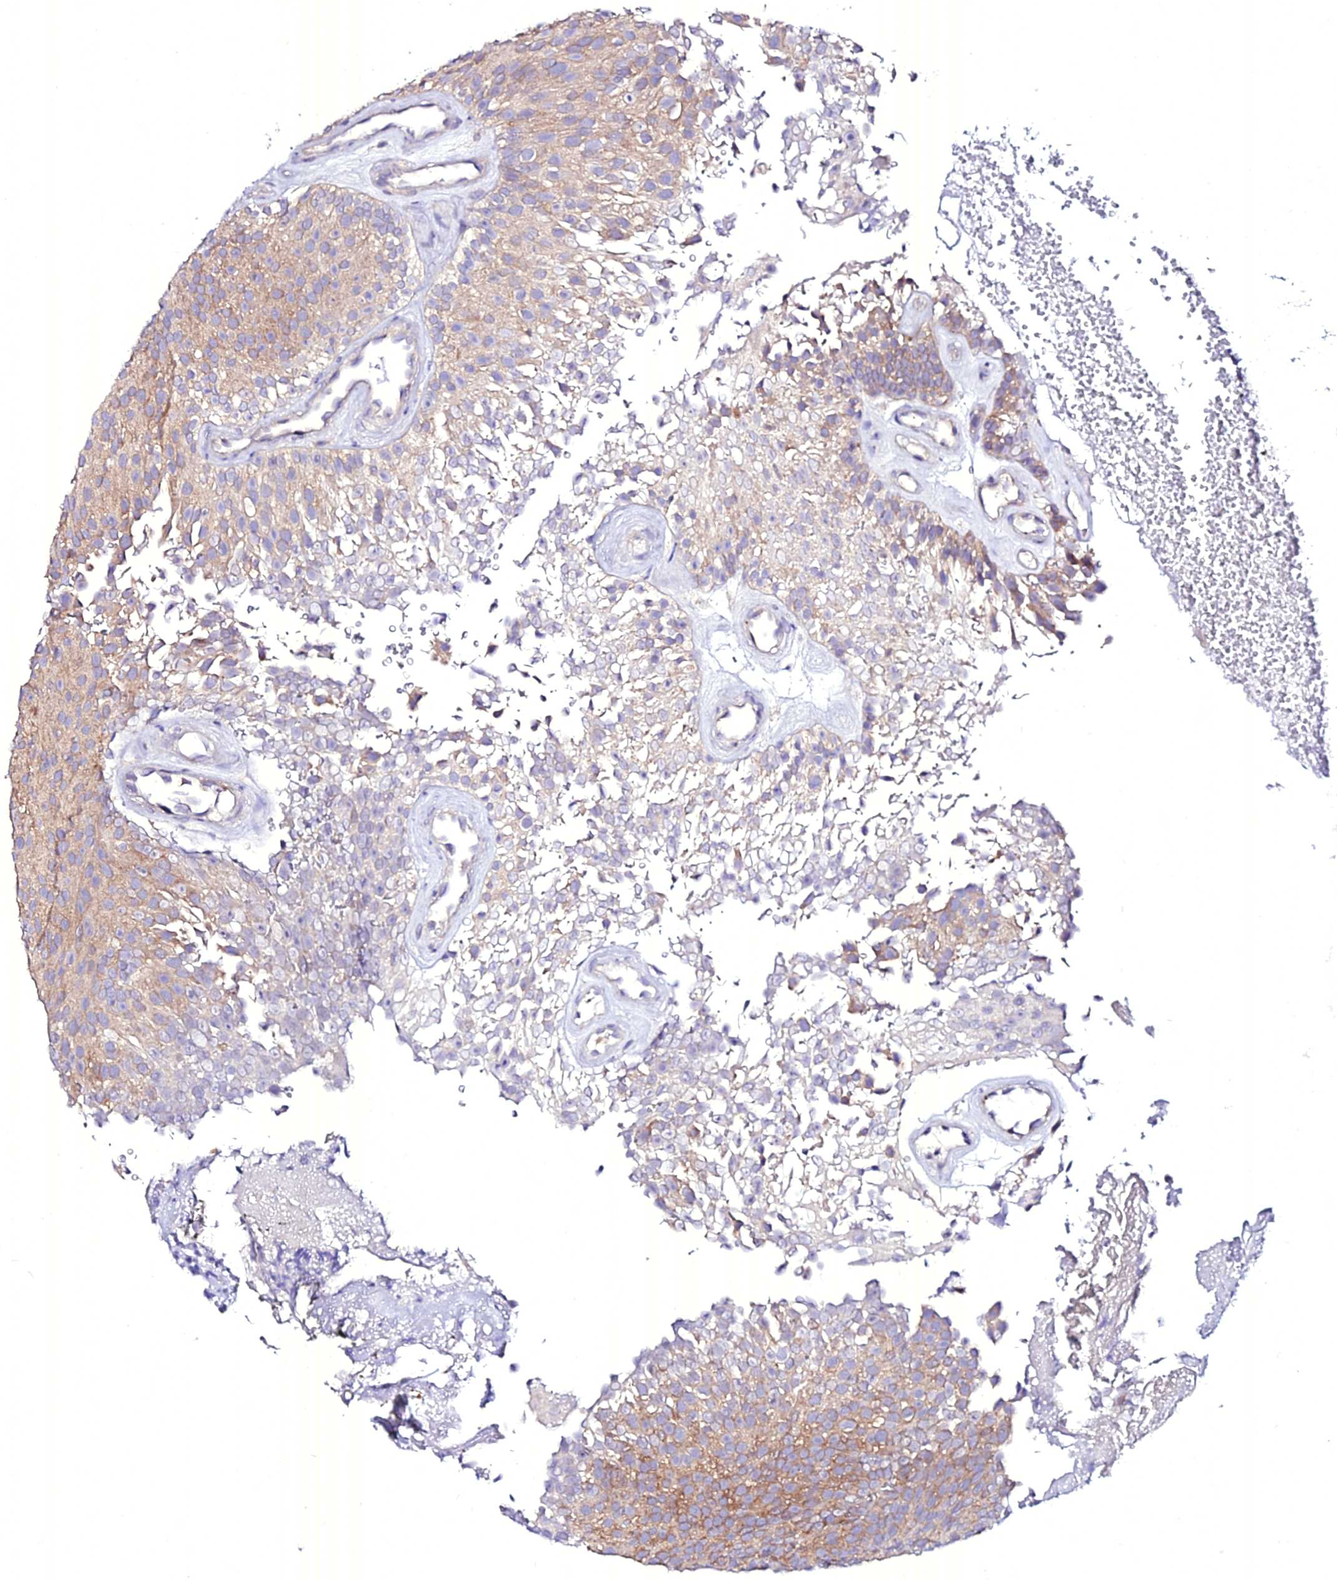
{"staining": {"intensity": "moderate", "quantity": "25%-75%", "location": "cytoplasmic/membranous"}, "tissue": "urothelial cancer", "cell_type": "Tumor cells", "image_type": "cancer", "snomed": [{"axis": "morphology", "description": "Urothelial carcinoma, Low grade"}, {"axis": "topography", "description": "Urinary bladder"}], "caption": "This histopathology image demonstrates immunohistochemistry staining of urothelial cancer, with medium moderate cytoplasmic/membranous staining in about 25%-75% of tumor cells.", "gene": "ATG16L2", "patient": {"sex": "male", "age": 78}}